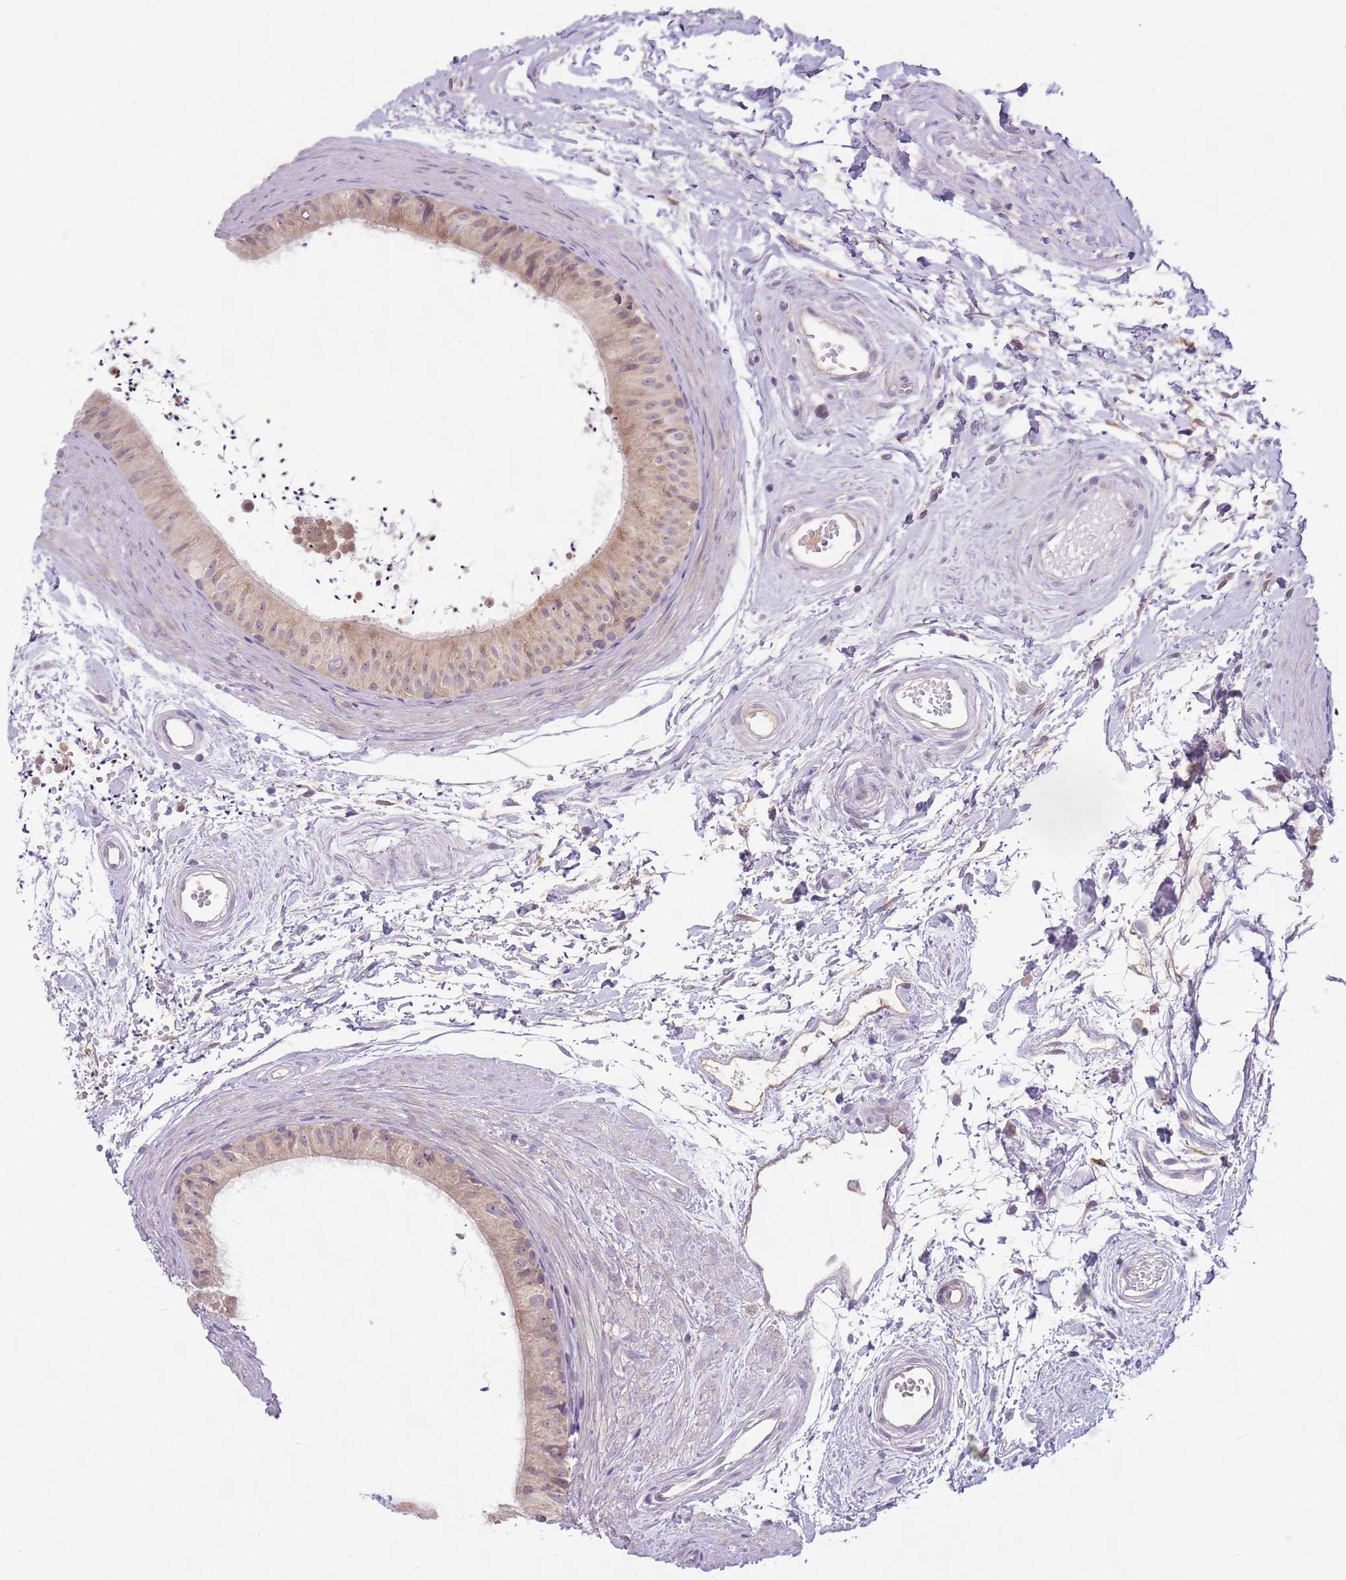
{"staining": {"intensity": "moderate", "quantity": "25%-75%", "location": "cytoplasmic/membranous"}, "tissue": "epididymis", "cell_type": "Glandular cells", "image_type": "normal", "snomed": [{"axis": "morphology", "description": "Normal tissue, NOS"}, {"axis": "topography", "description": "Epididymis"}], "caption": "Moderate cytoplasmic/membranous staining is present in about 25%-75% of glandular cells in unremarkable epididymis.", "gene": "SKOR2", "patient": {"sex": "male", "age": 56}}